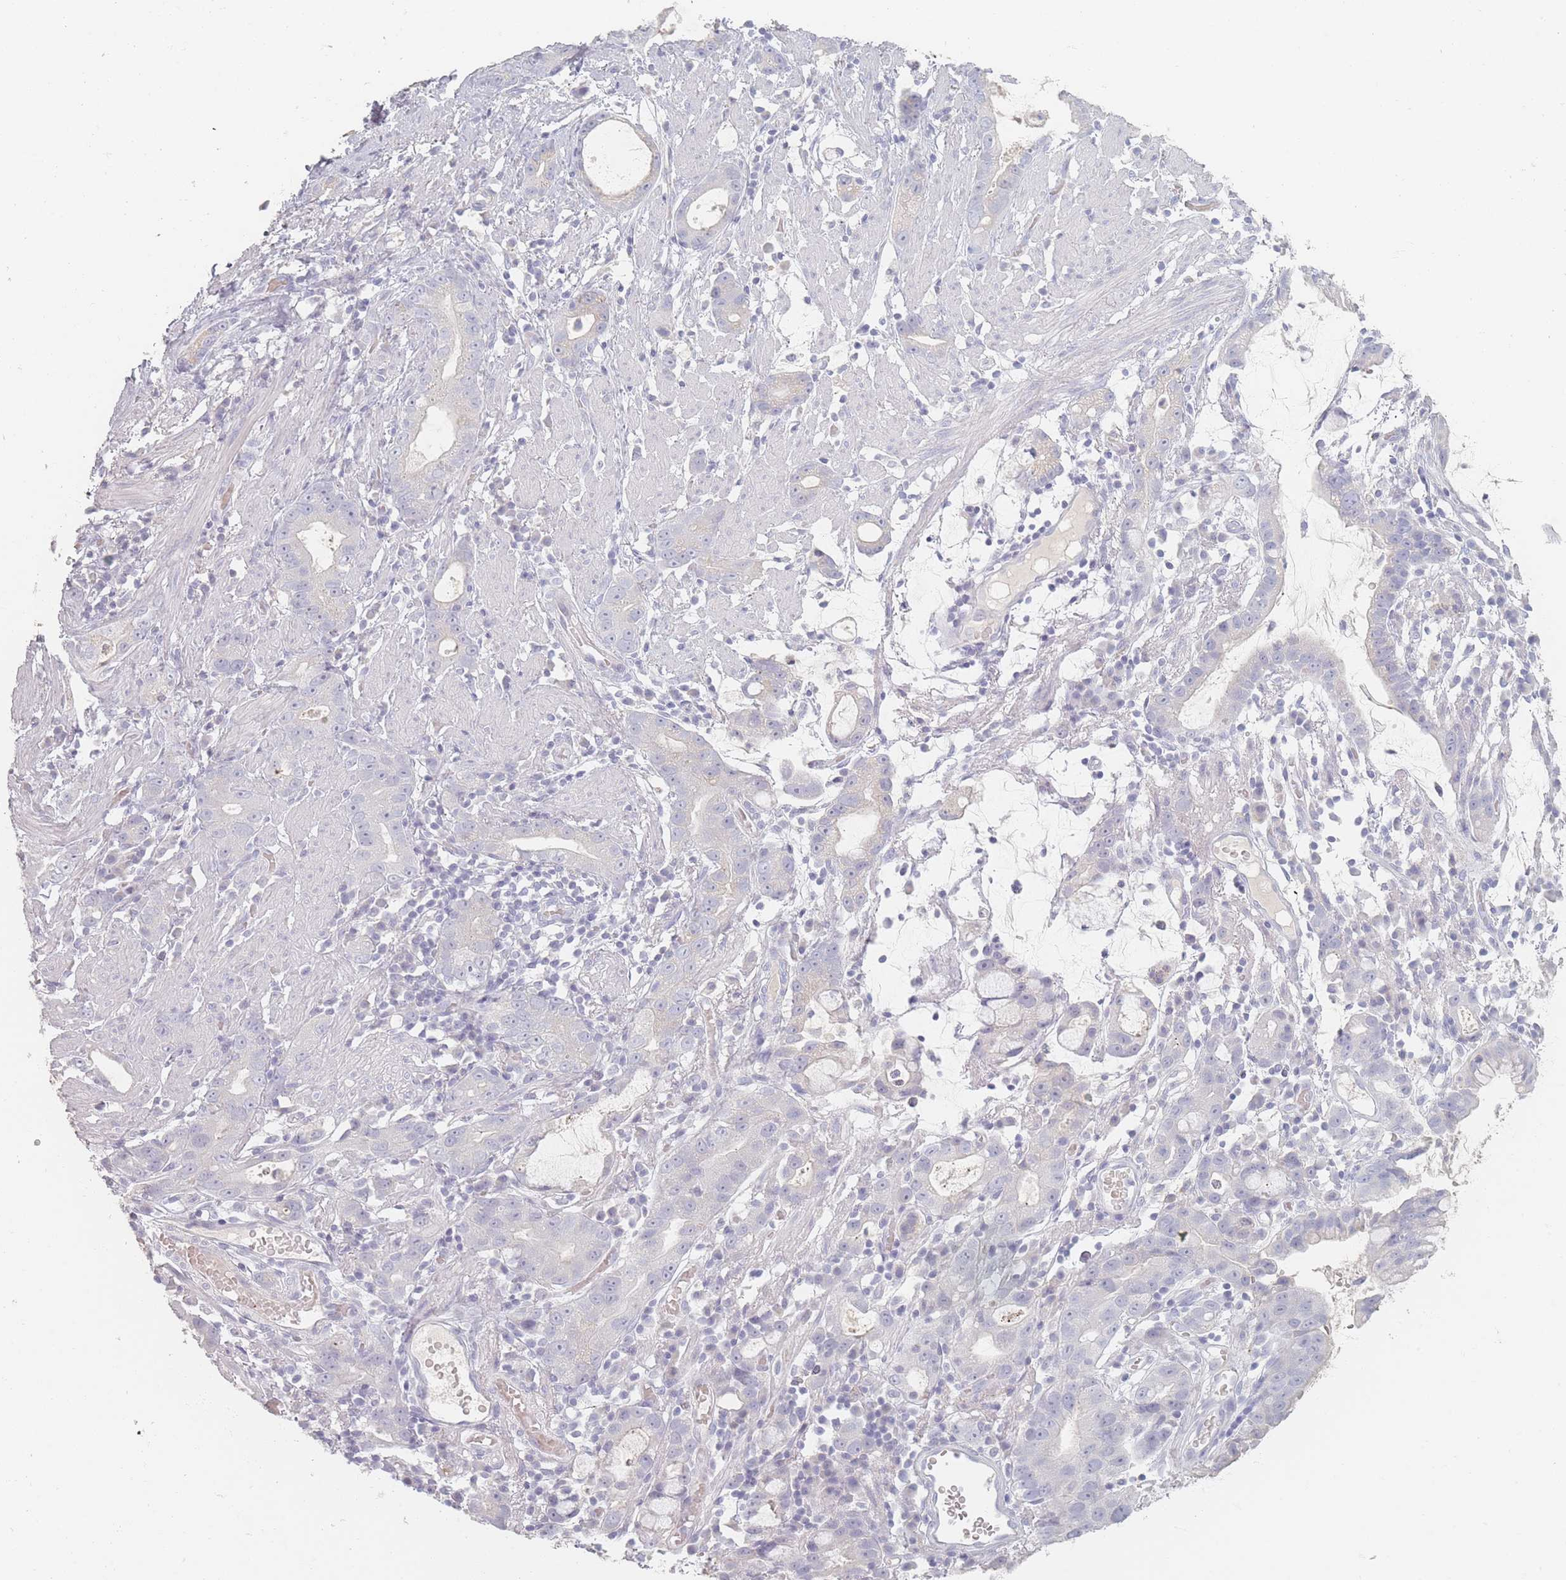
{"staining": {"intensity": "negative", "quantity": "none", "location": "none"}, "tissue": "stomach cancer", "cell_type": "Tumor cells", "image_type": "cancer", "snomed": [{"axis": "morphology", "description": "Adenocarcinoma, NOS"}, {"axis": "topography", "description": "Stomach"}], "caption": "High power microscopy micrograph of an IHC photomicrograph of stomach cancer, revealing no significant expression in tumor cells. (DAB (3,3'-diaminobenzidine) IHC with hematoxylin counter stain).", "gene": "HELZ2", "patient": {"sex": "male", "age": 55}}